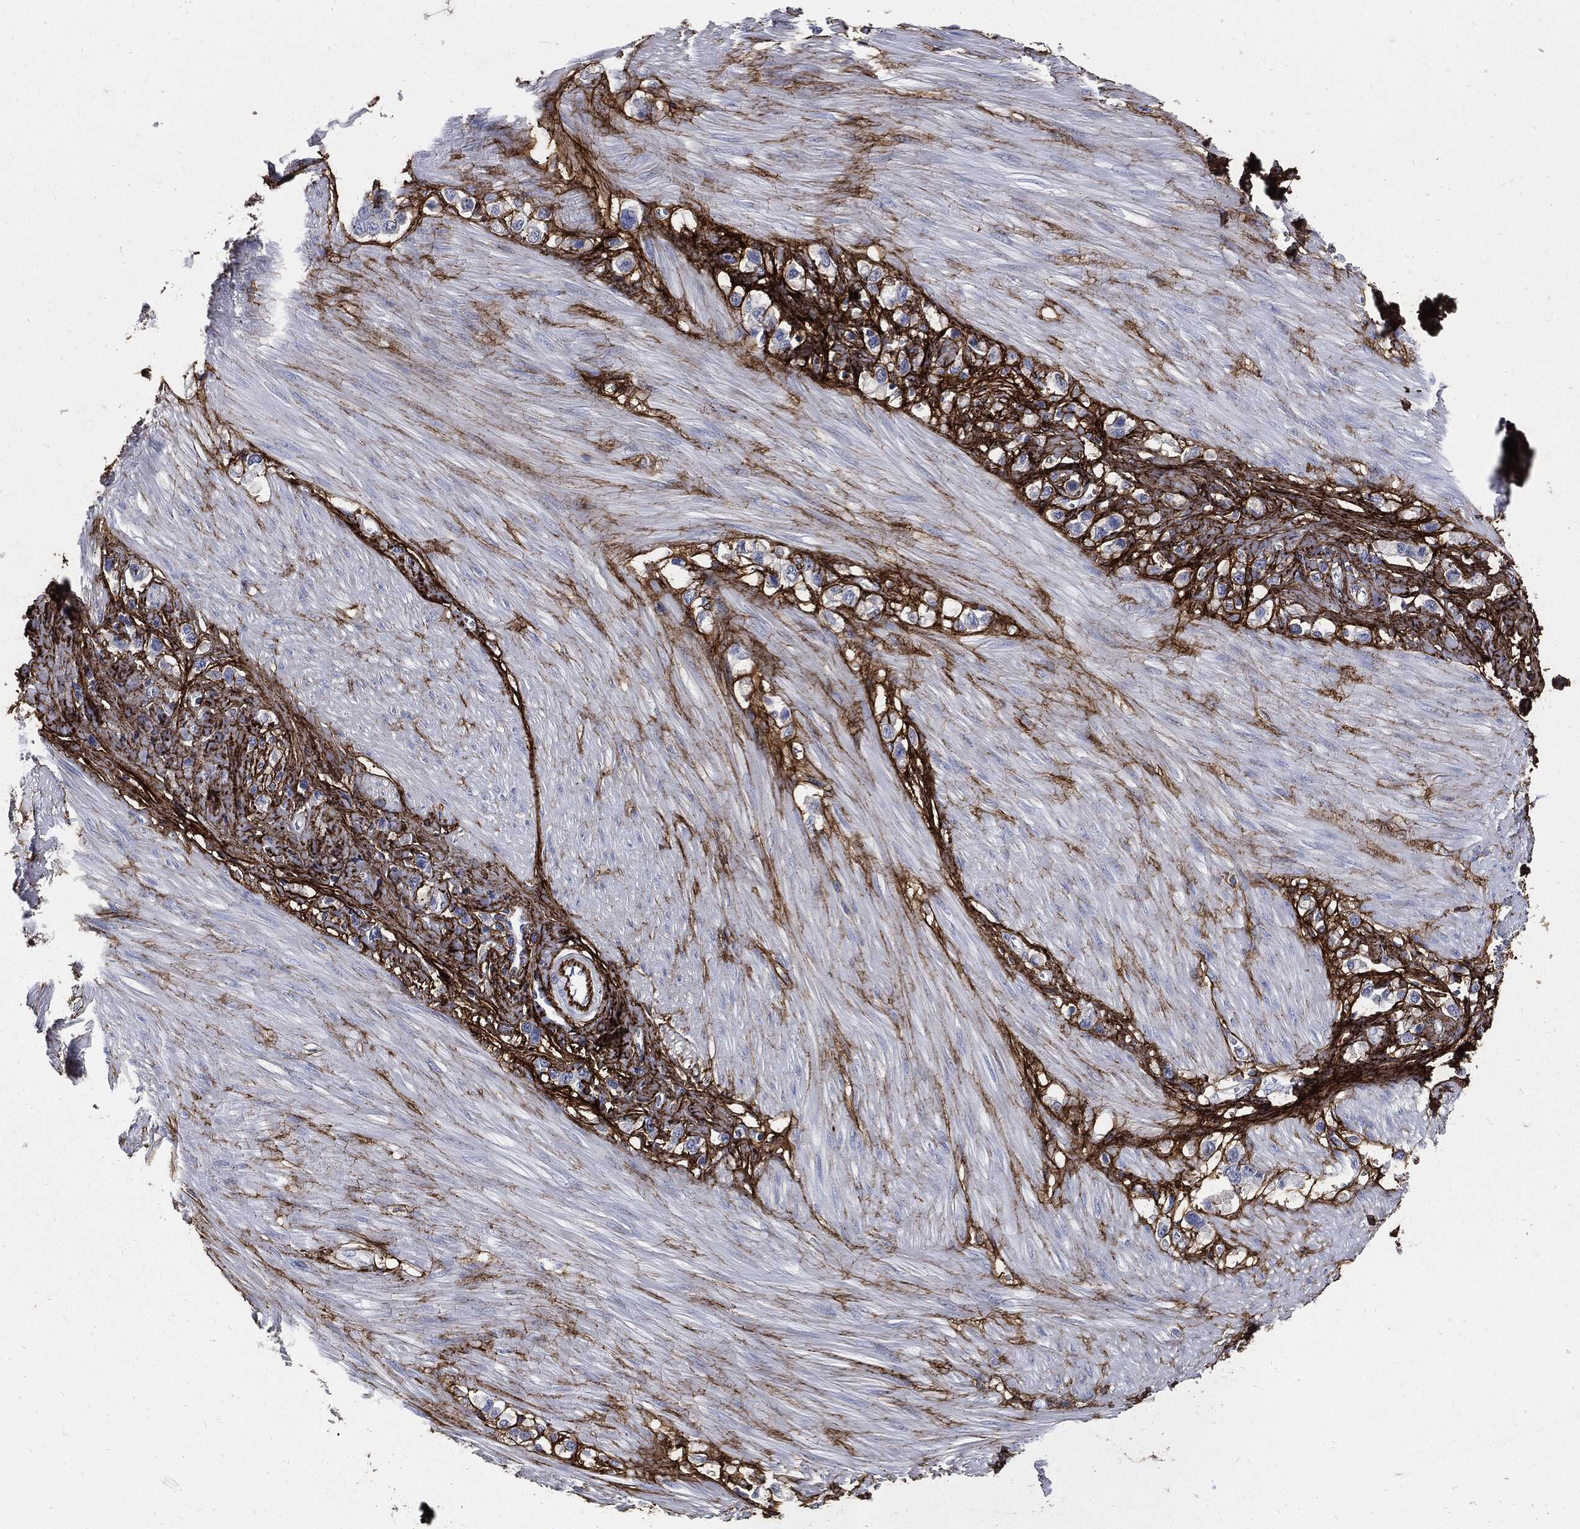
{"staining": {"intensity": "negative", "quantity": "none", "location": "none"}, "tissue": "stomach cancer", "cell_type": "Tumor cells", "image_type": "cancer", "snomed": [{"axis": "morphology", "description": "Normal tissue, NOS"}, {"axis": "morphology", "description": "Adenocarcinoma, NOS"}, {"axis": "morphology", "description": "Adenocarcinoma, High grade"}, {"axis": "topography", "description": "Stomach, upper"}, {"axis": "topography", "description": "Stomach"}], "caption": "Stomach cancer (adenocarcinoma (high-grade)) was stained to show a protein in brown. There is no significant positivity in tumor cells.", "gene": "FBN1", "patient": {"sex": "female", "age": 65}}